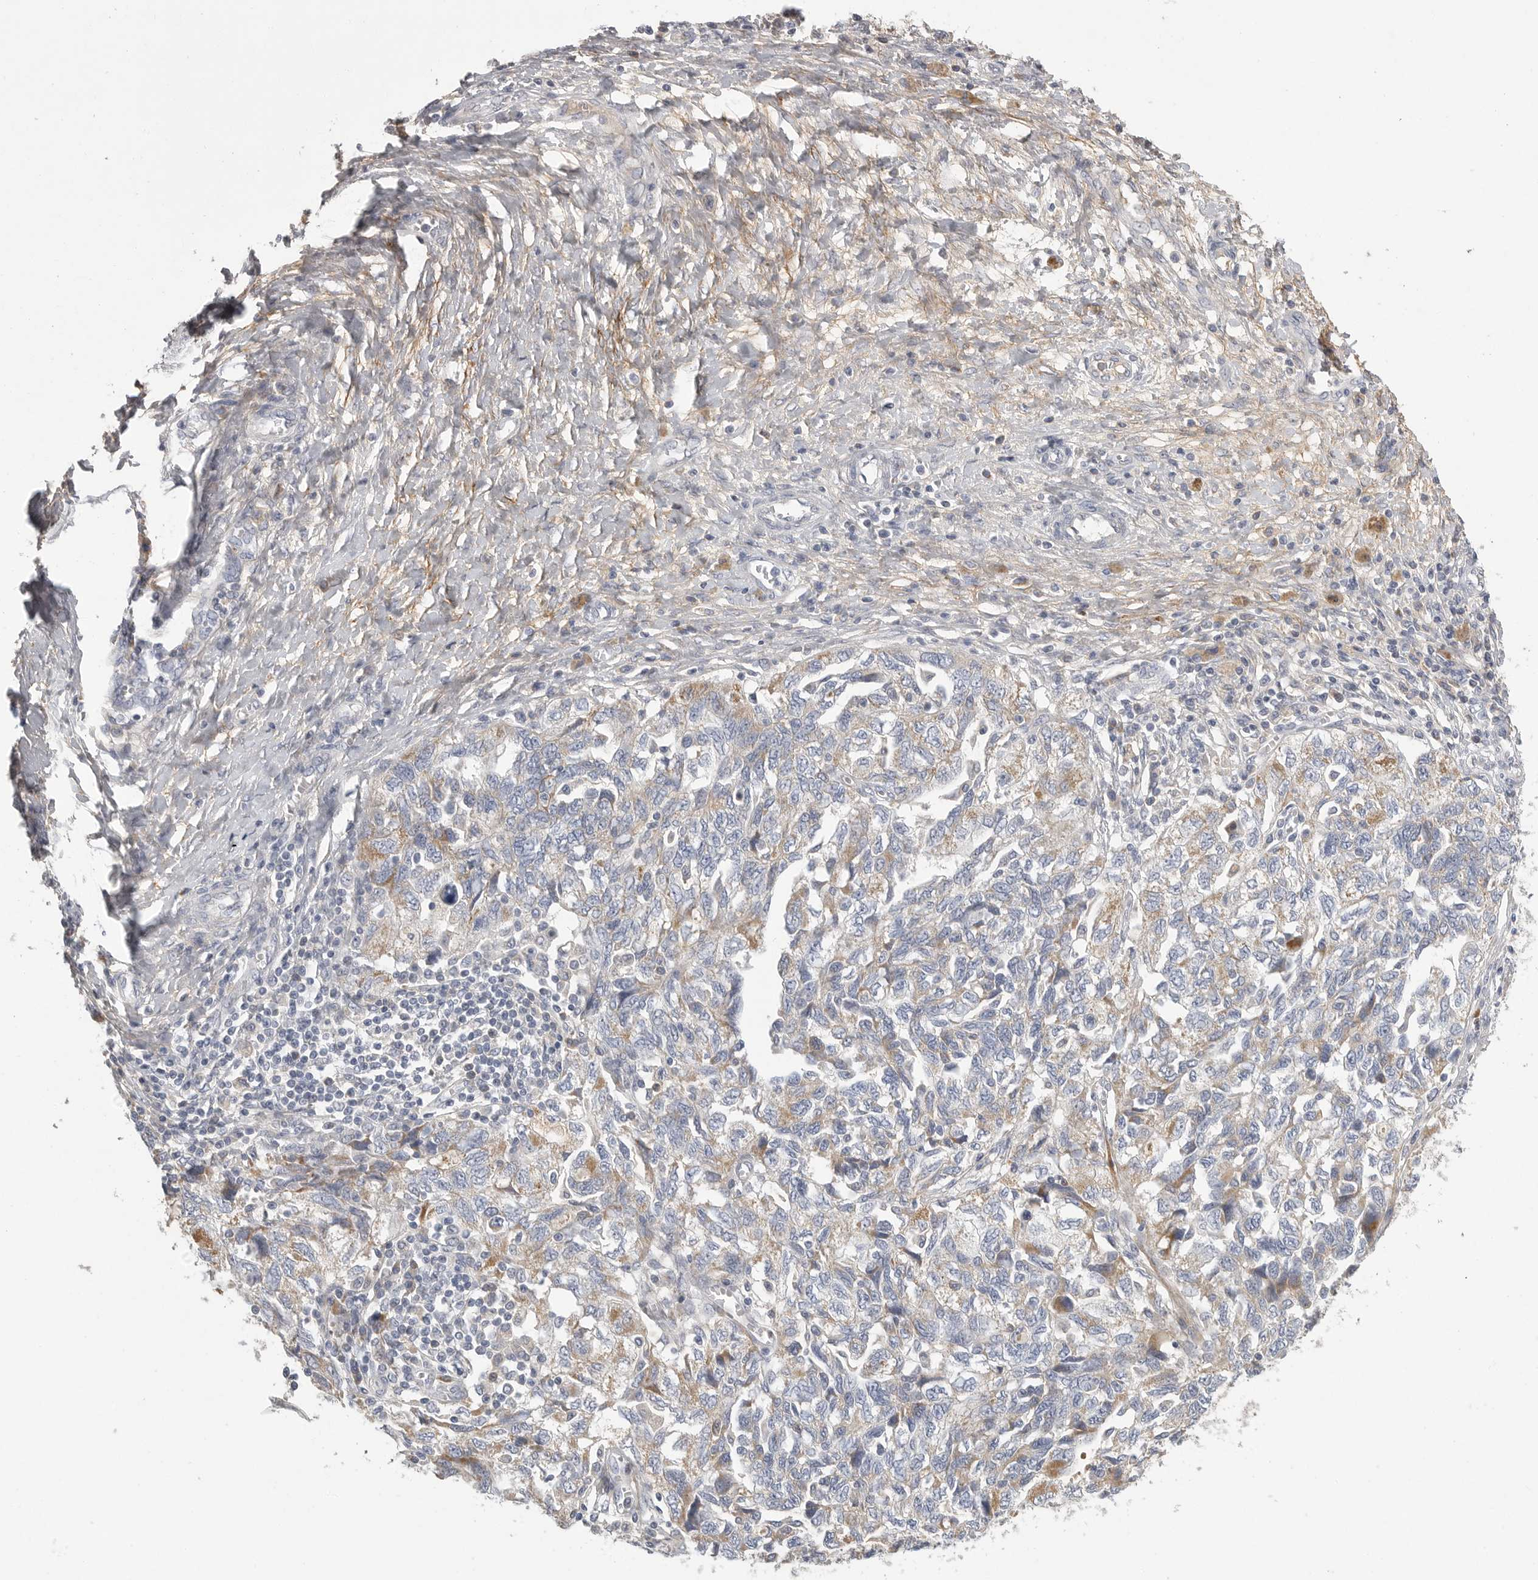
{"staining": {"intensity": "moderate", "quantity": ">75%", "location": "cytoplasmic/membranous"}, "tissue": "ovarian cancer", "cell_type": "Tumor cells", "image_type": "cancer", "snomed": [{"axis": "morphology", "description": "Carcinoma, NOS"}, {"axis": "morphology", "description": "Cystadenocarcinoma, serous, NOS"}, {"axis": "topography", "description": "Ovary"}], "caption": "Immunohistochemistry (IHC) micrograph of ovarian serous cystadenocarcinoma stained for a protein (brown), which shows medium levels of moderate cytoplasmic/membranous staining in approximately >75% of tumor cells.", "gene": "SDC3", "patient": {"sex": "female", "age": 69}}